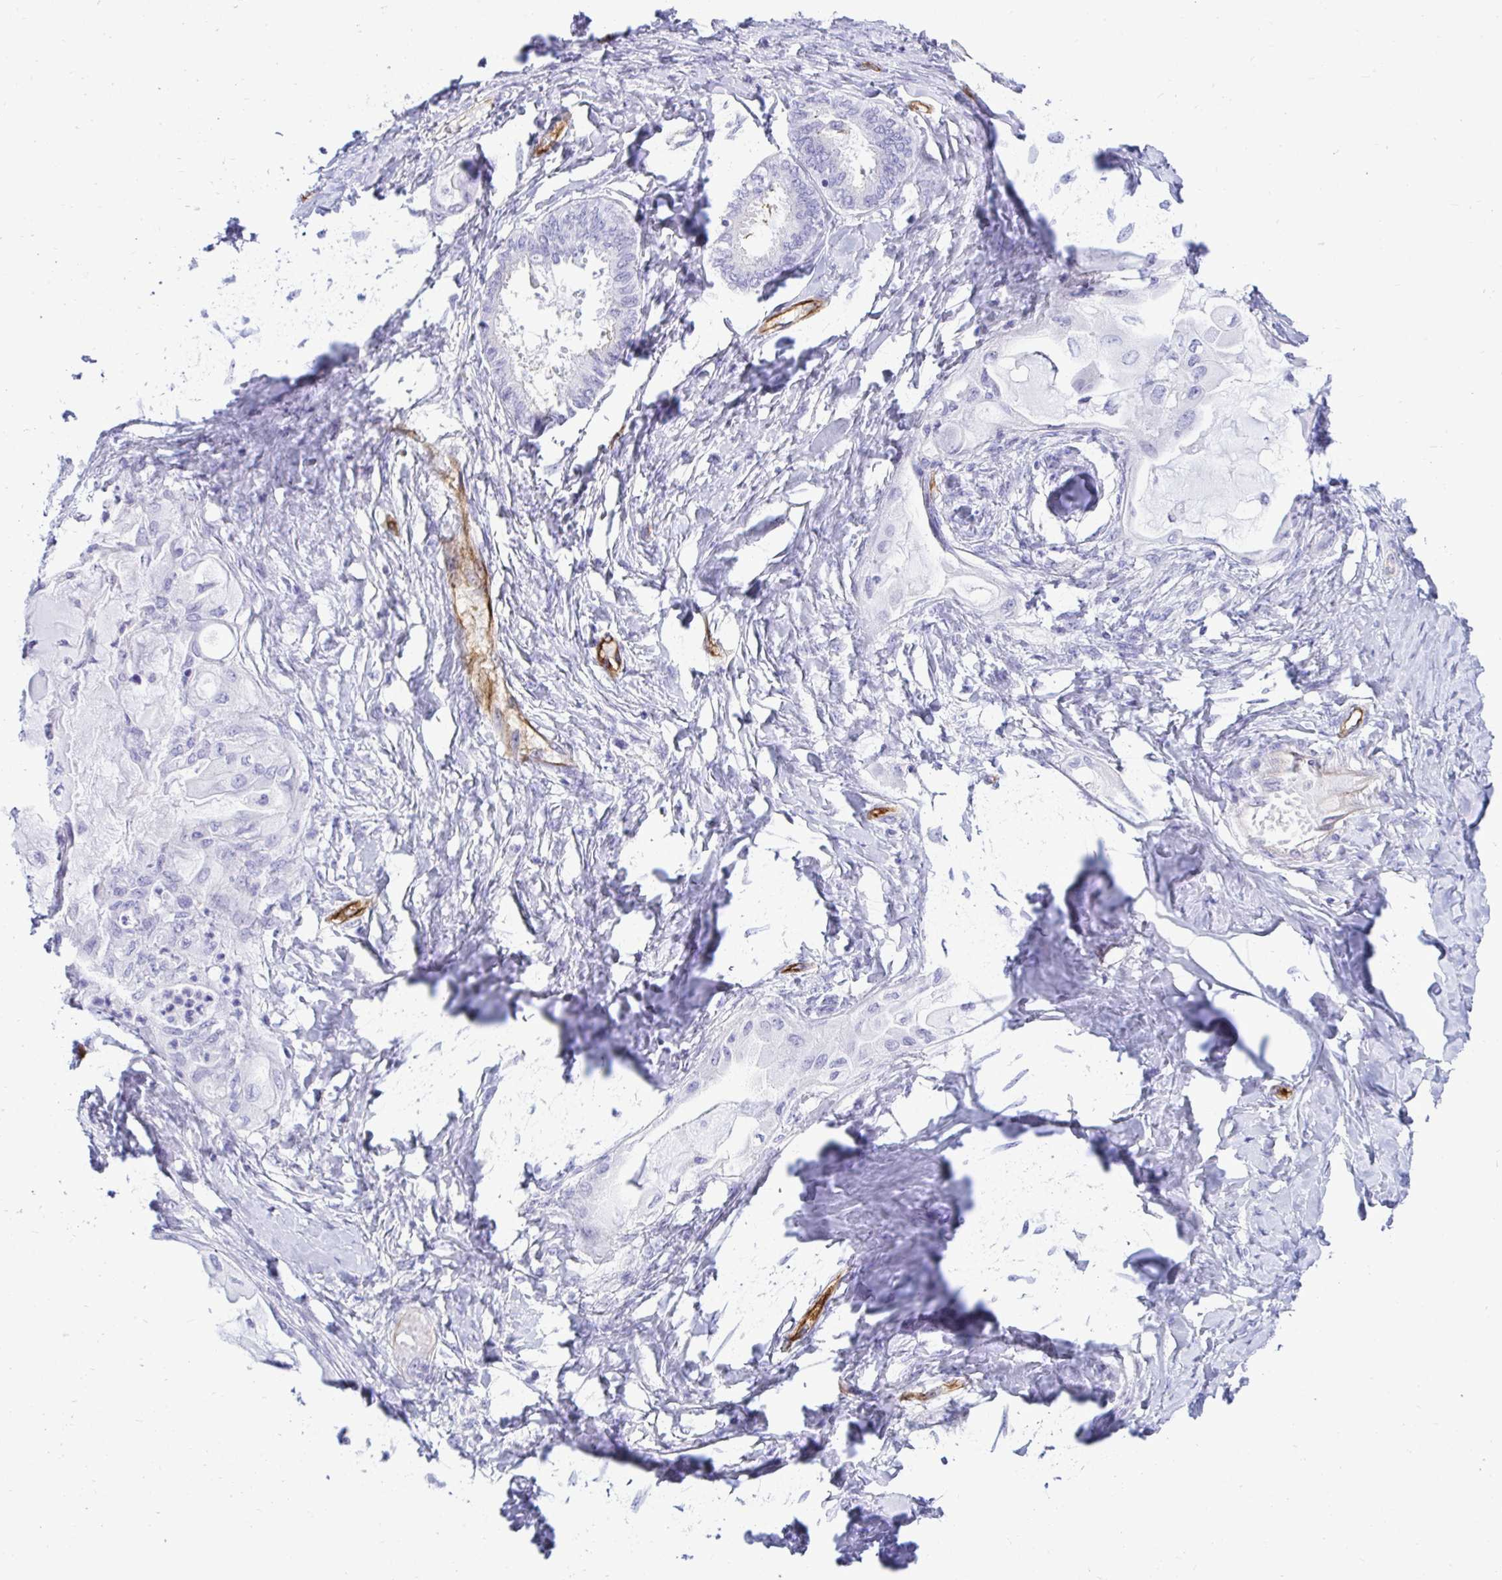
{"staining": {"intensity": "negative", "quantity": "none", "location": "none"}, "tissue": "ovarian cancer", "cell_type": "Tumor cells", "image_type": "cancer", "snomed": [{"axis": "morphology", "description": "Carcinoma, endometroid"}, {"axis": "topography", "description": "Ovary"}], "caption": "Human ovarian cancer (endometroid carcinoma) stained for a protein using immunohistochemistry shows no expression in tumor cells.", "gene": "ABCG2", "patient": {"sex": "female", "age": 70}}